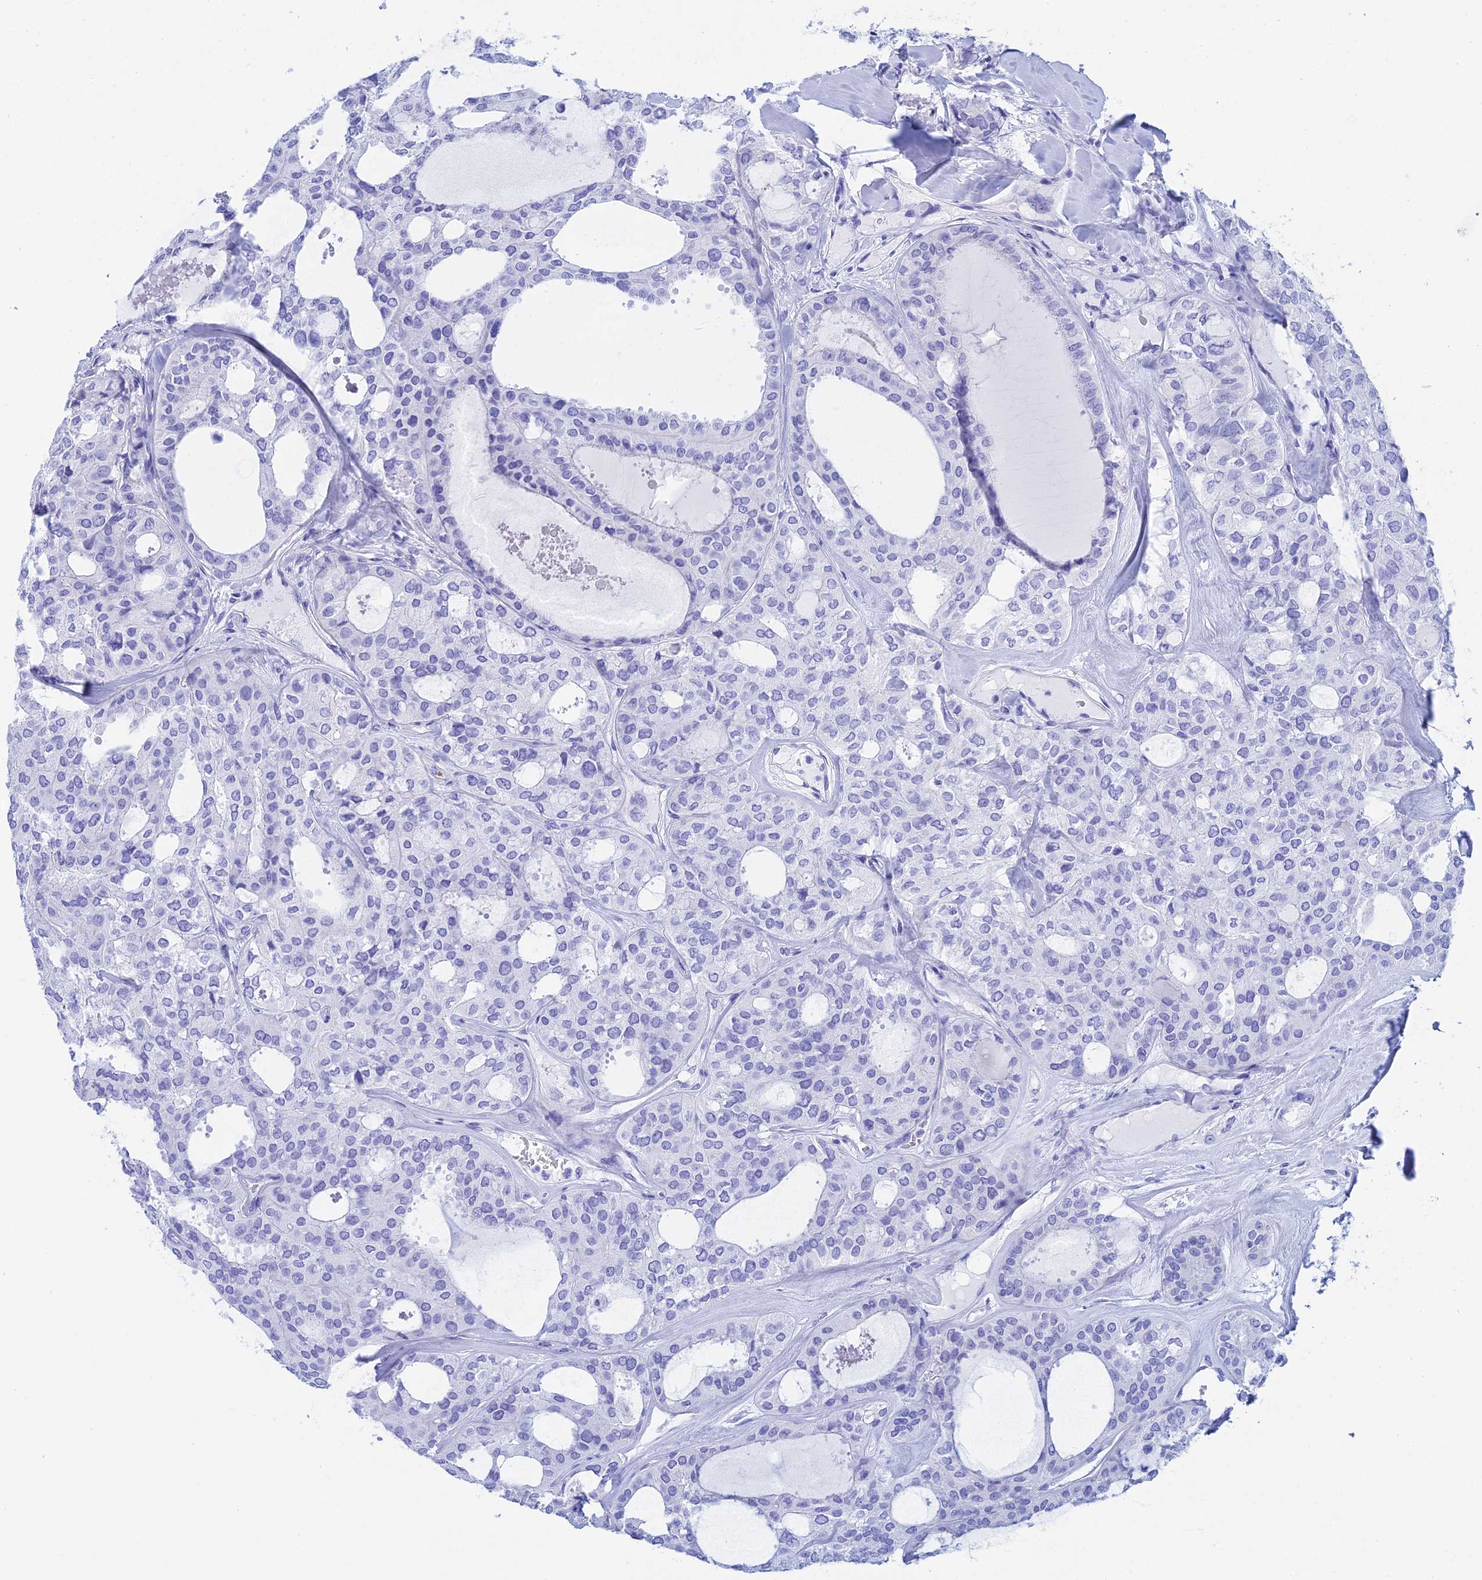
{"staining": {"intensity": "negative", "quantity": "none", "location": "none"}, "tissue": "thyroid cancer", "cell_type": "Tumor cells", "image_type": "cancer", "snomed": [{"axis": "morphology", "description": "Follicular adenoma carcinoma, NOS"}, {"axis": "topography", "description": "Thyroid gland"}], "caption": "This histopathology image is of thyroid cancer (follicular adenoma carcinoma) stained with immunohistochemistry (IHC) to label a protein in brown with the nuclei are counter-stained blue. There is no expression in tumor cells.", "gene": "TEX101", "patient": {"sex": "male", "age": 75}}